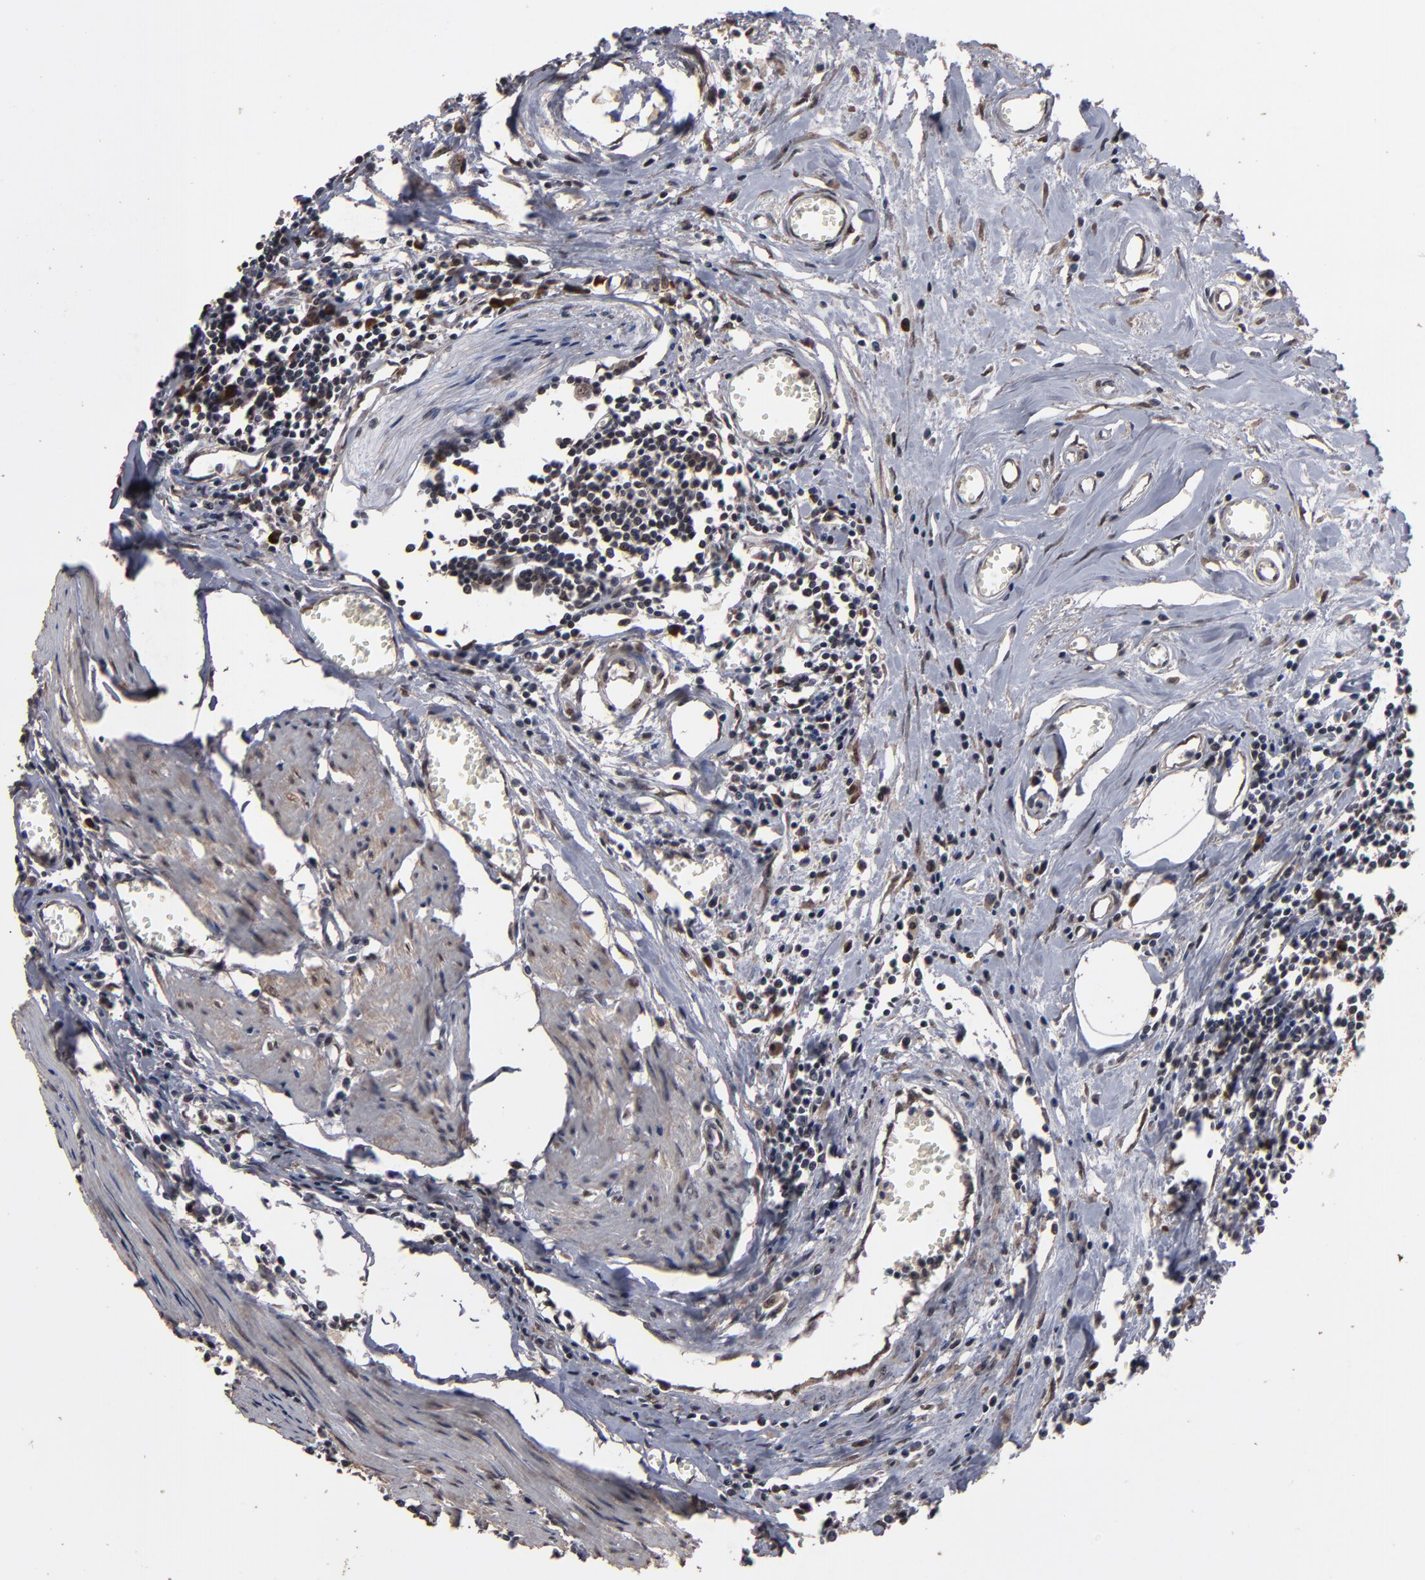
{"staining": {"intensity": "weak", "quantity": ">75%", "location": "cytoplasmic/membranous,nuclear"}, "tissue": "urothelial cancer", "cell_type": "Tumor cells", "image_type": "cancer", "snomed": [{"axis": "morphology", "description": "Urothelial carcinoma, High grade"}, {"axis": "topography", "description": "Urinary bladder"}], "caption": "Human urothelial cancer stained for a protein (brown) displays weak cytoplasmic/membranous and nuclear positive staining in approximately >75% of tumor cells.", "gene": "NXF2B", "patient": {"sex": "male", "age": 54}}